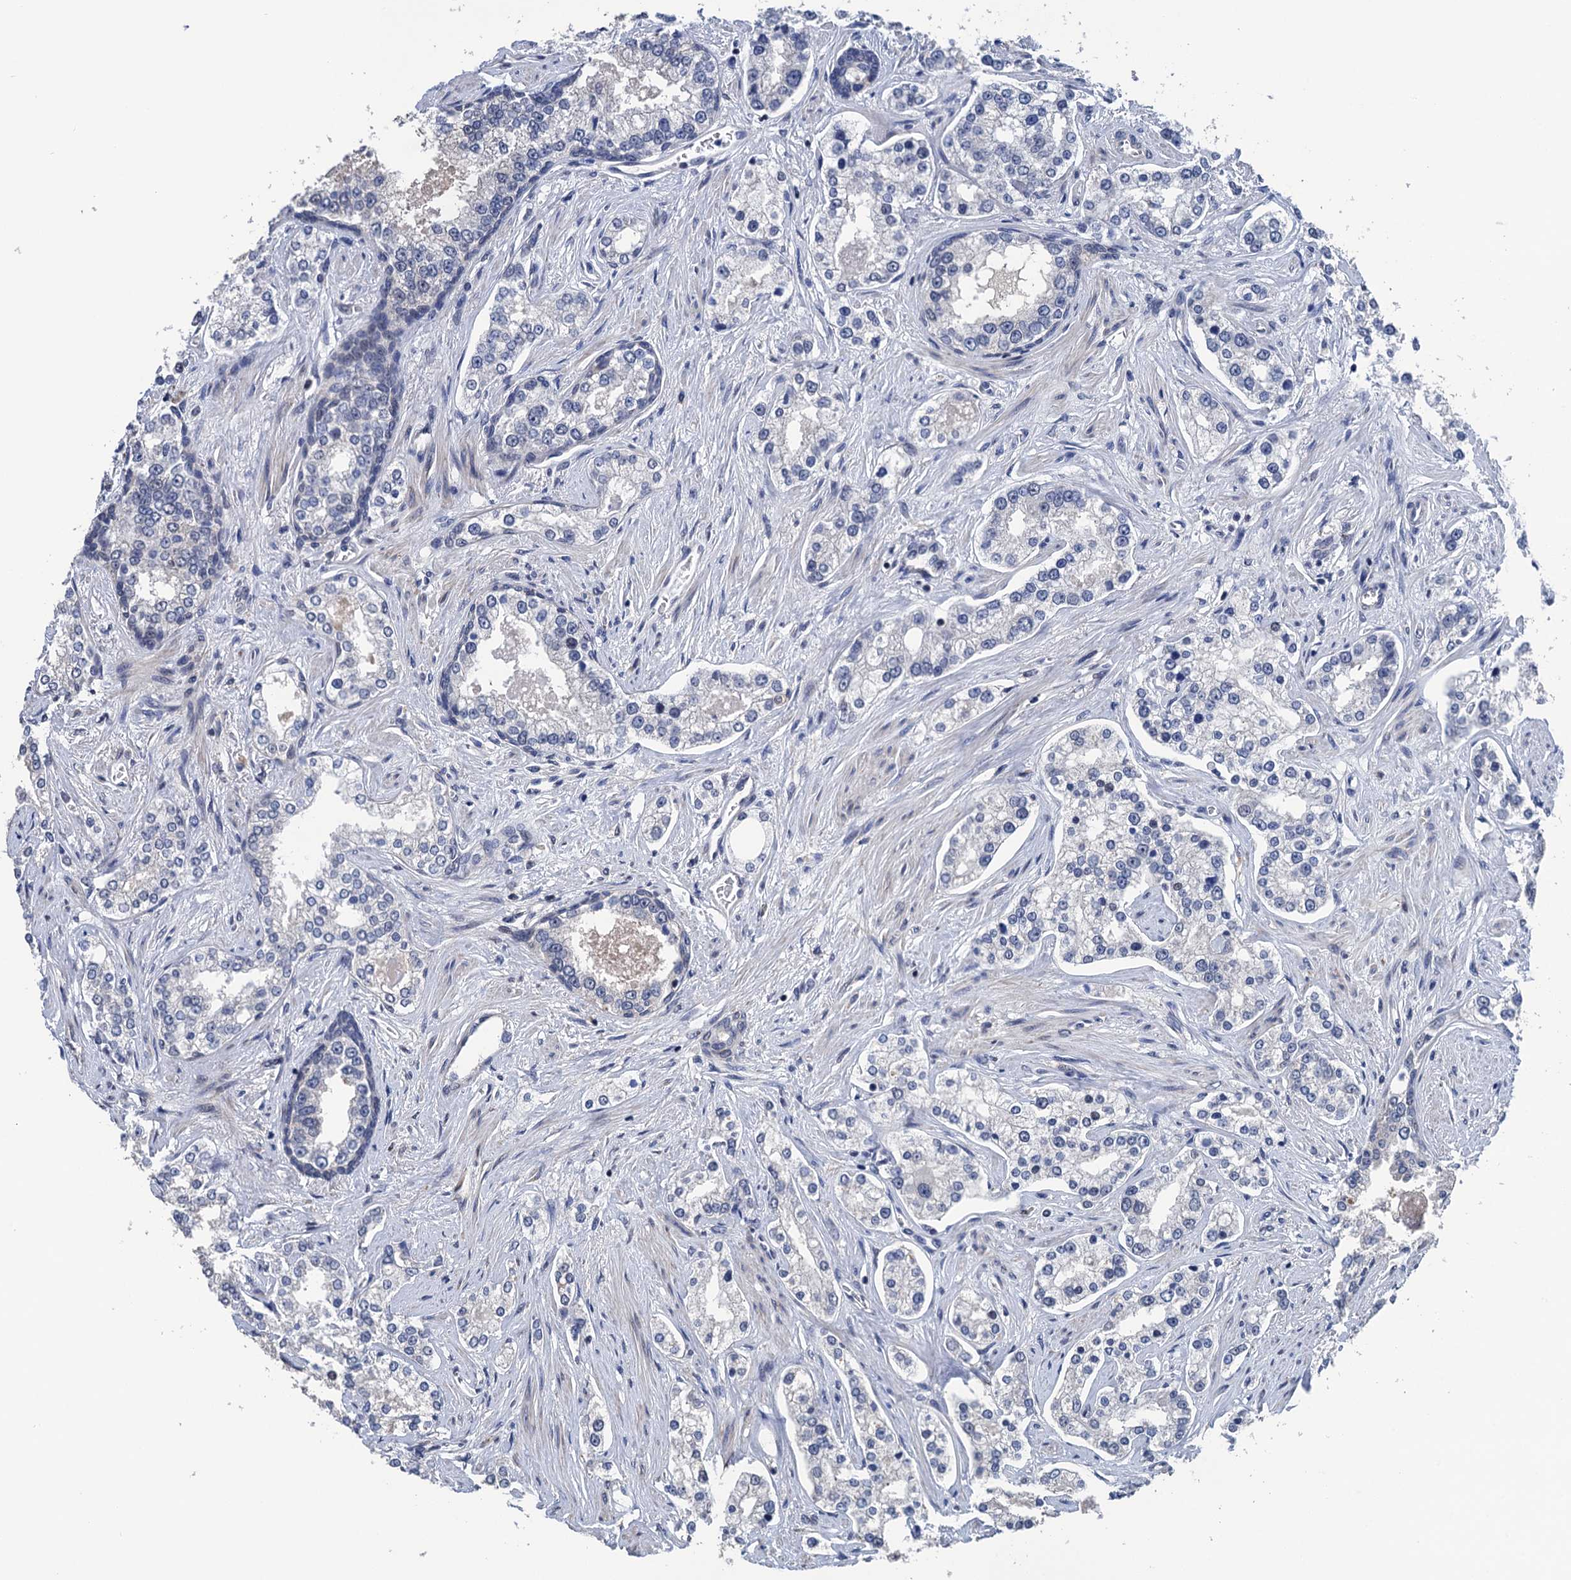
{"staining": {"intensity": "negative", "quantity": "none", "location": "none"}, "tissue": "prostate cancer", "cell_type": "Tumor cells", "image_type": "cancer", "snomed": [{"axis": "morphology", "description": "Normal tissue, NOS"}, {"axis": "morphology", "description": "Adenocarcinoma, High grade"}, {"axis": "topography", "description": "Prostate"}], "caption": "Immunohistochemistry (IHC) of prostate cancer demonstrates no expression in tumor cells.", "gene": "ART5", "patient": {"sex": "male", "age": 83}}